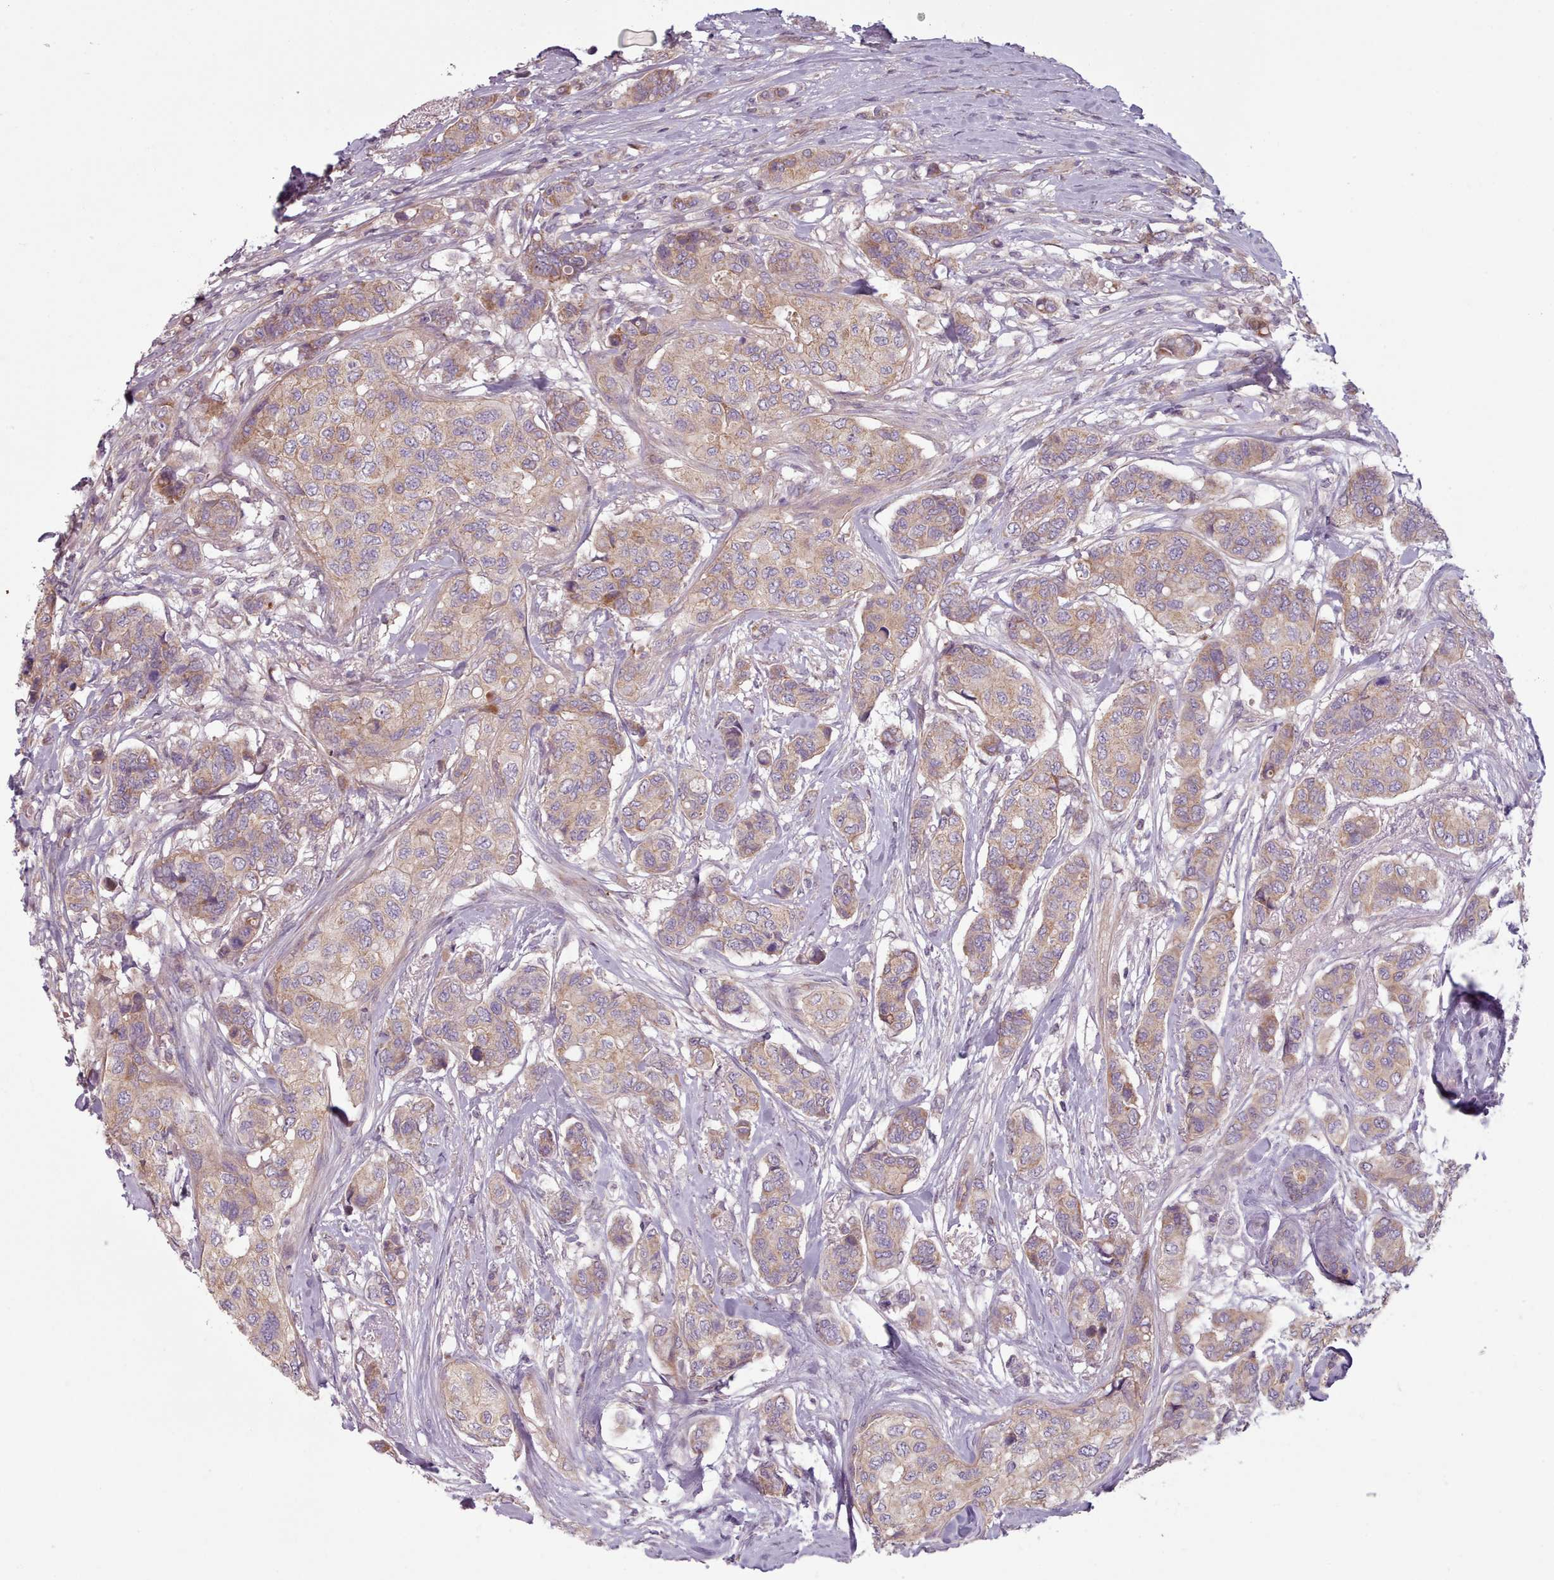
{"staining": {"intensity": "weak", "quantity": "25%-75%", "location": "cytoplasmic/membranous"}, "tissue": "breast cancer", "cell_type": "Tumor cells", "image_type": "cancer", "snomed": [{"axis": "morphology", "description": "Lobular carcinoma"}, {"axis": "topography", "description": "Breast"}], "caption": "This is an image of IHC staining of breast cancer (lobular carcinoma), which shows weak expression in the cytoplasmic/membranous of tumor cells.", "gene": "NT5DC2", "patient": {"sex": "female", "age": 51}}